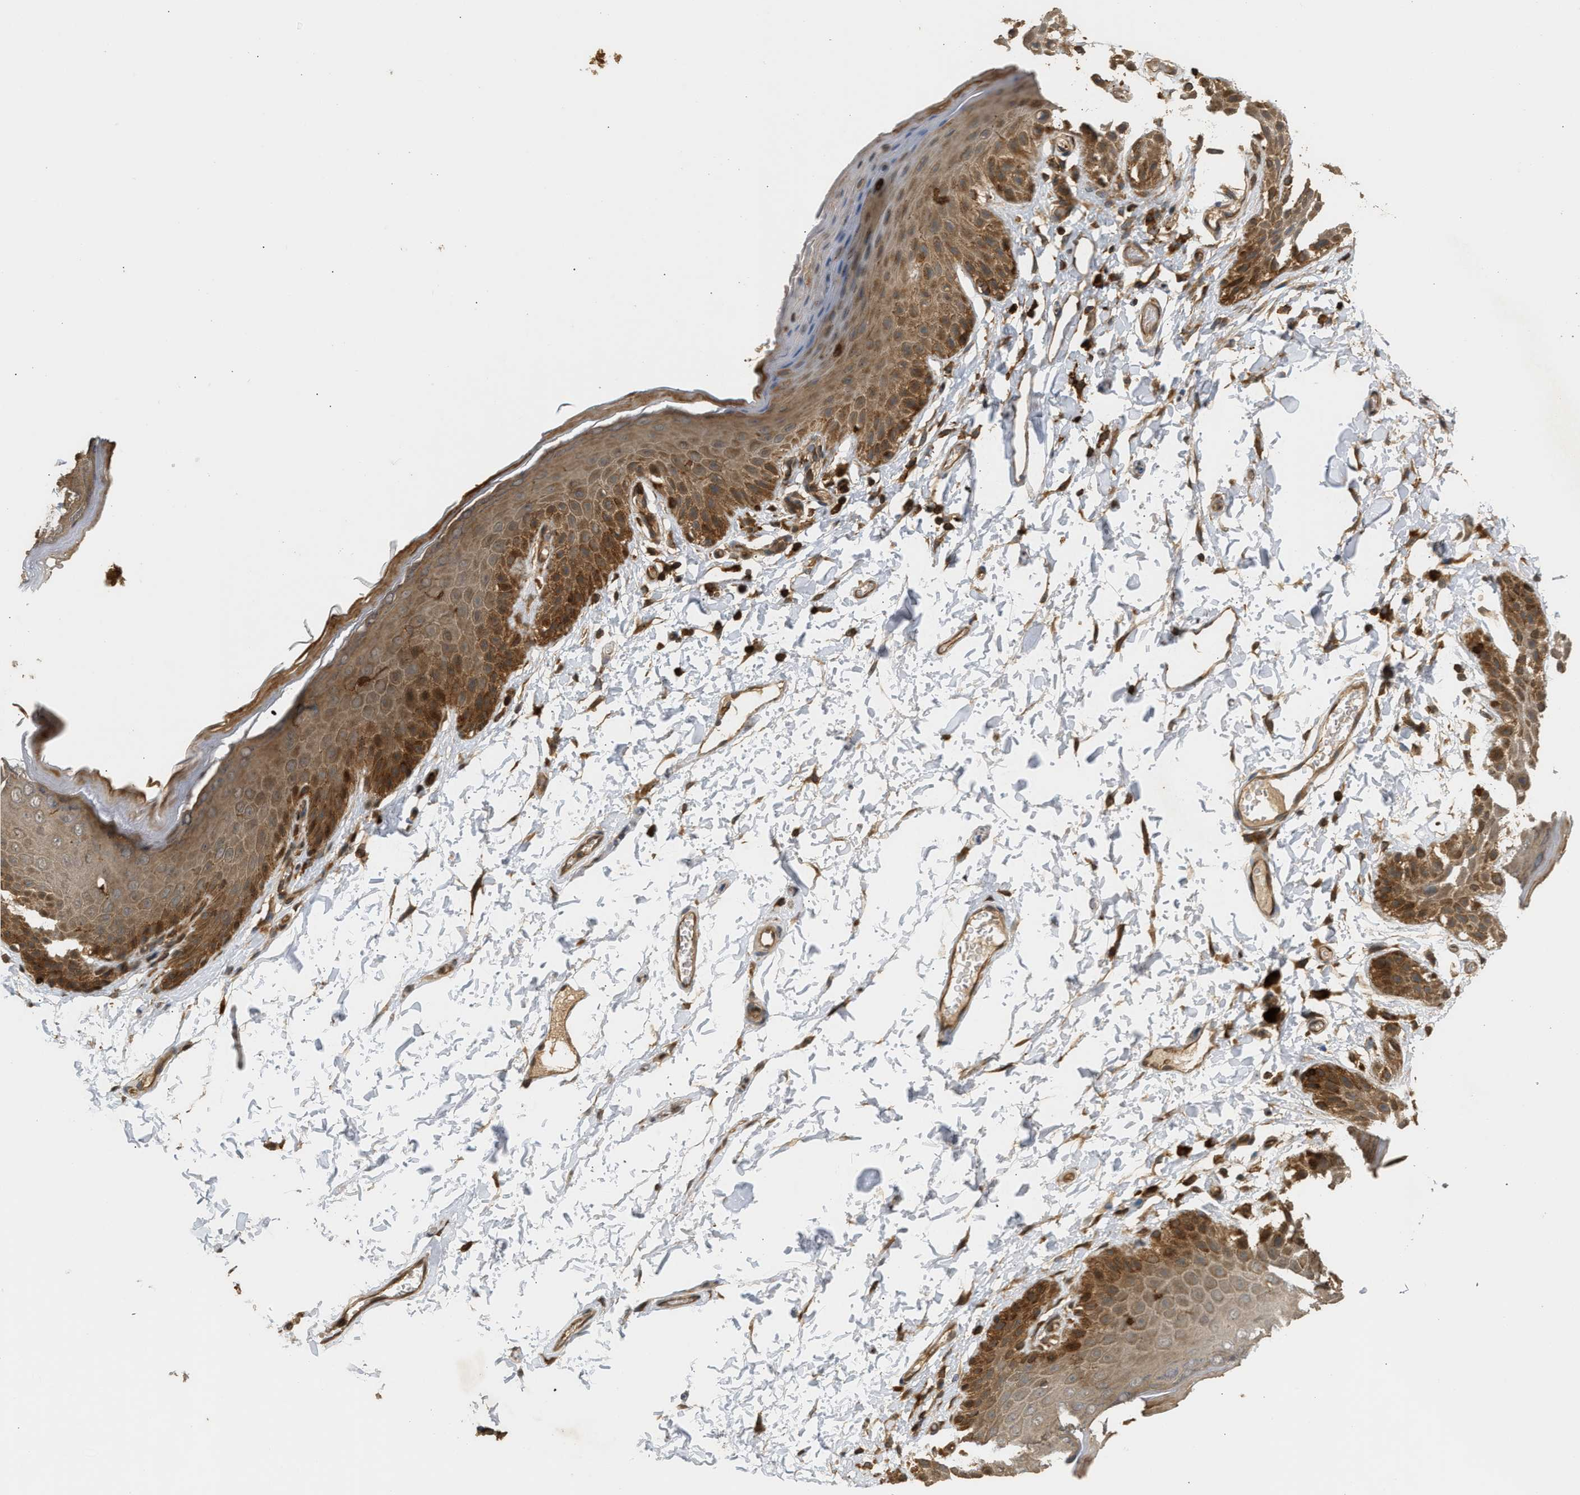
{"staining": {"intensity": "strong", "quantity": ">75%", "location": "cytoplasmic/membranous"}, "tissue": "skin", "cell_type": "Epidermal cells", "image_type": "normal", "snomed": [{"axis": "morphology", "description": "Normal tissue, NOS"}, {"axis": "topography", "description": "Anal"}], "caption": "Immunohistochemistry (IHC) staining of normal skin, which reveals high levels of strong cytoplasmic/membranous staining in about >75% of epidermal cells indicating strong cytoplasmic/membranous protein positivity. The staining was performed using DAB (3,3'-diaminobenzidine) (brown) for protein detection and nuclei were counterstained in hematoxylin (blue).", "gene": "ENSG00000282218", "patient": {"sex": "male", "age": 44}}